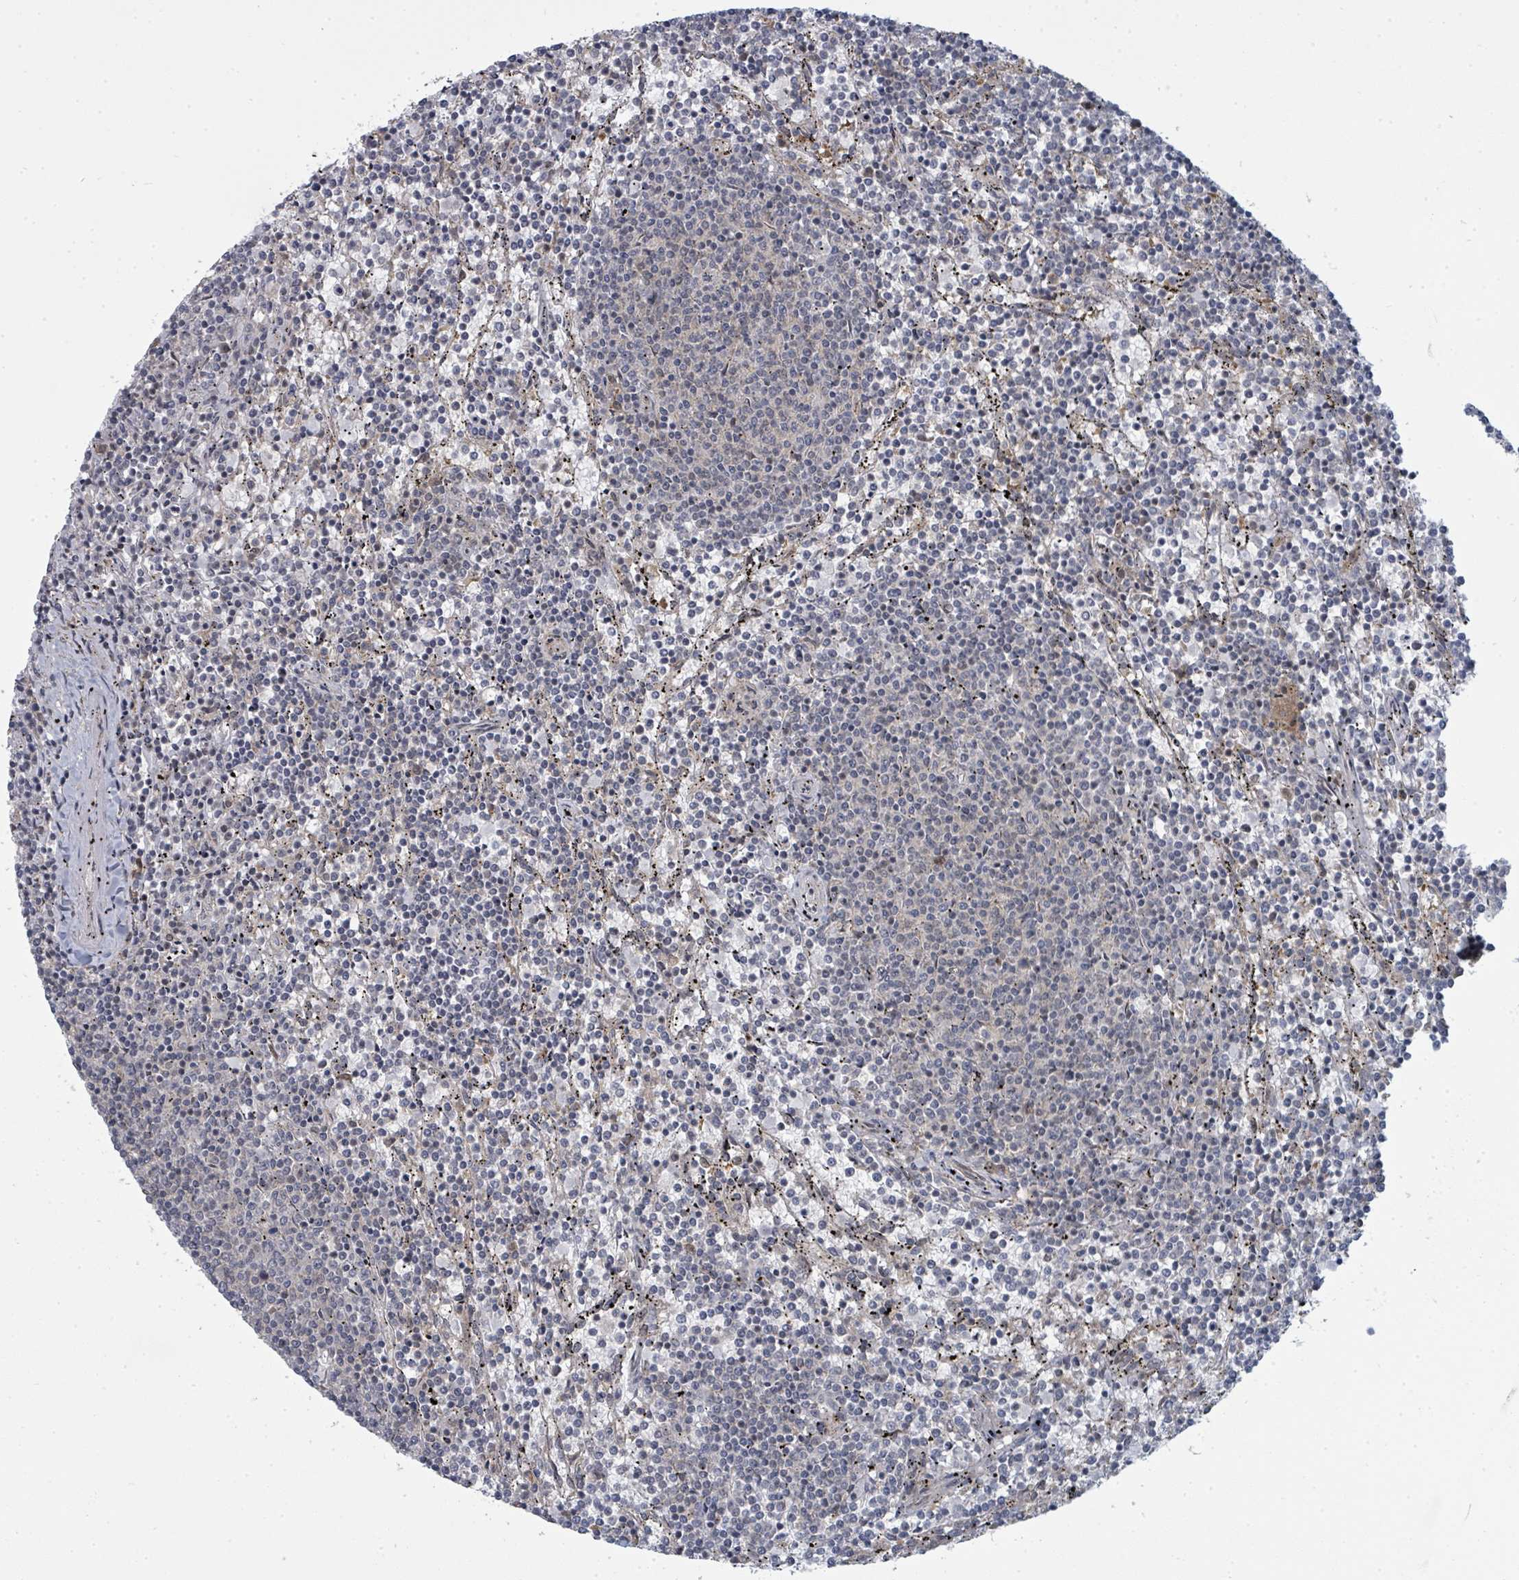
{"staining": {"intensity": "negative", "quantity": "none", "location": "none"}, "tissue": "lymphoma", "cell_type": "Tumor cells", "image_type": "cancer", "snomed": [{"axis": "morphology", "description": "Malignant lymphoma, non-Hodgkin's type, Low grade"}, {"axis": "topography", "description": "Spleen"}], "caption": "An image of lymphoma stained for a protein displays no brown staining in tumor cells.", "gene": "PSMG2", "patient": {"sex": "female", "age": 50}}